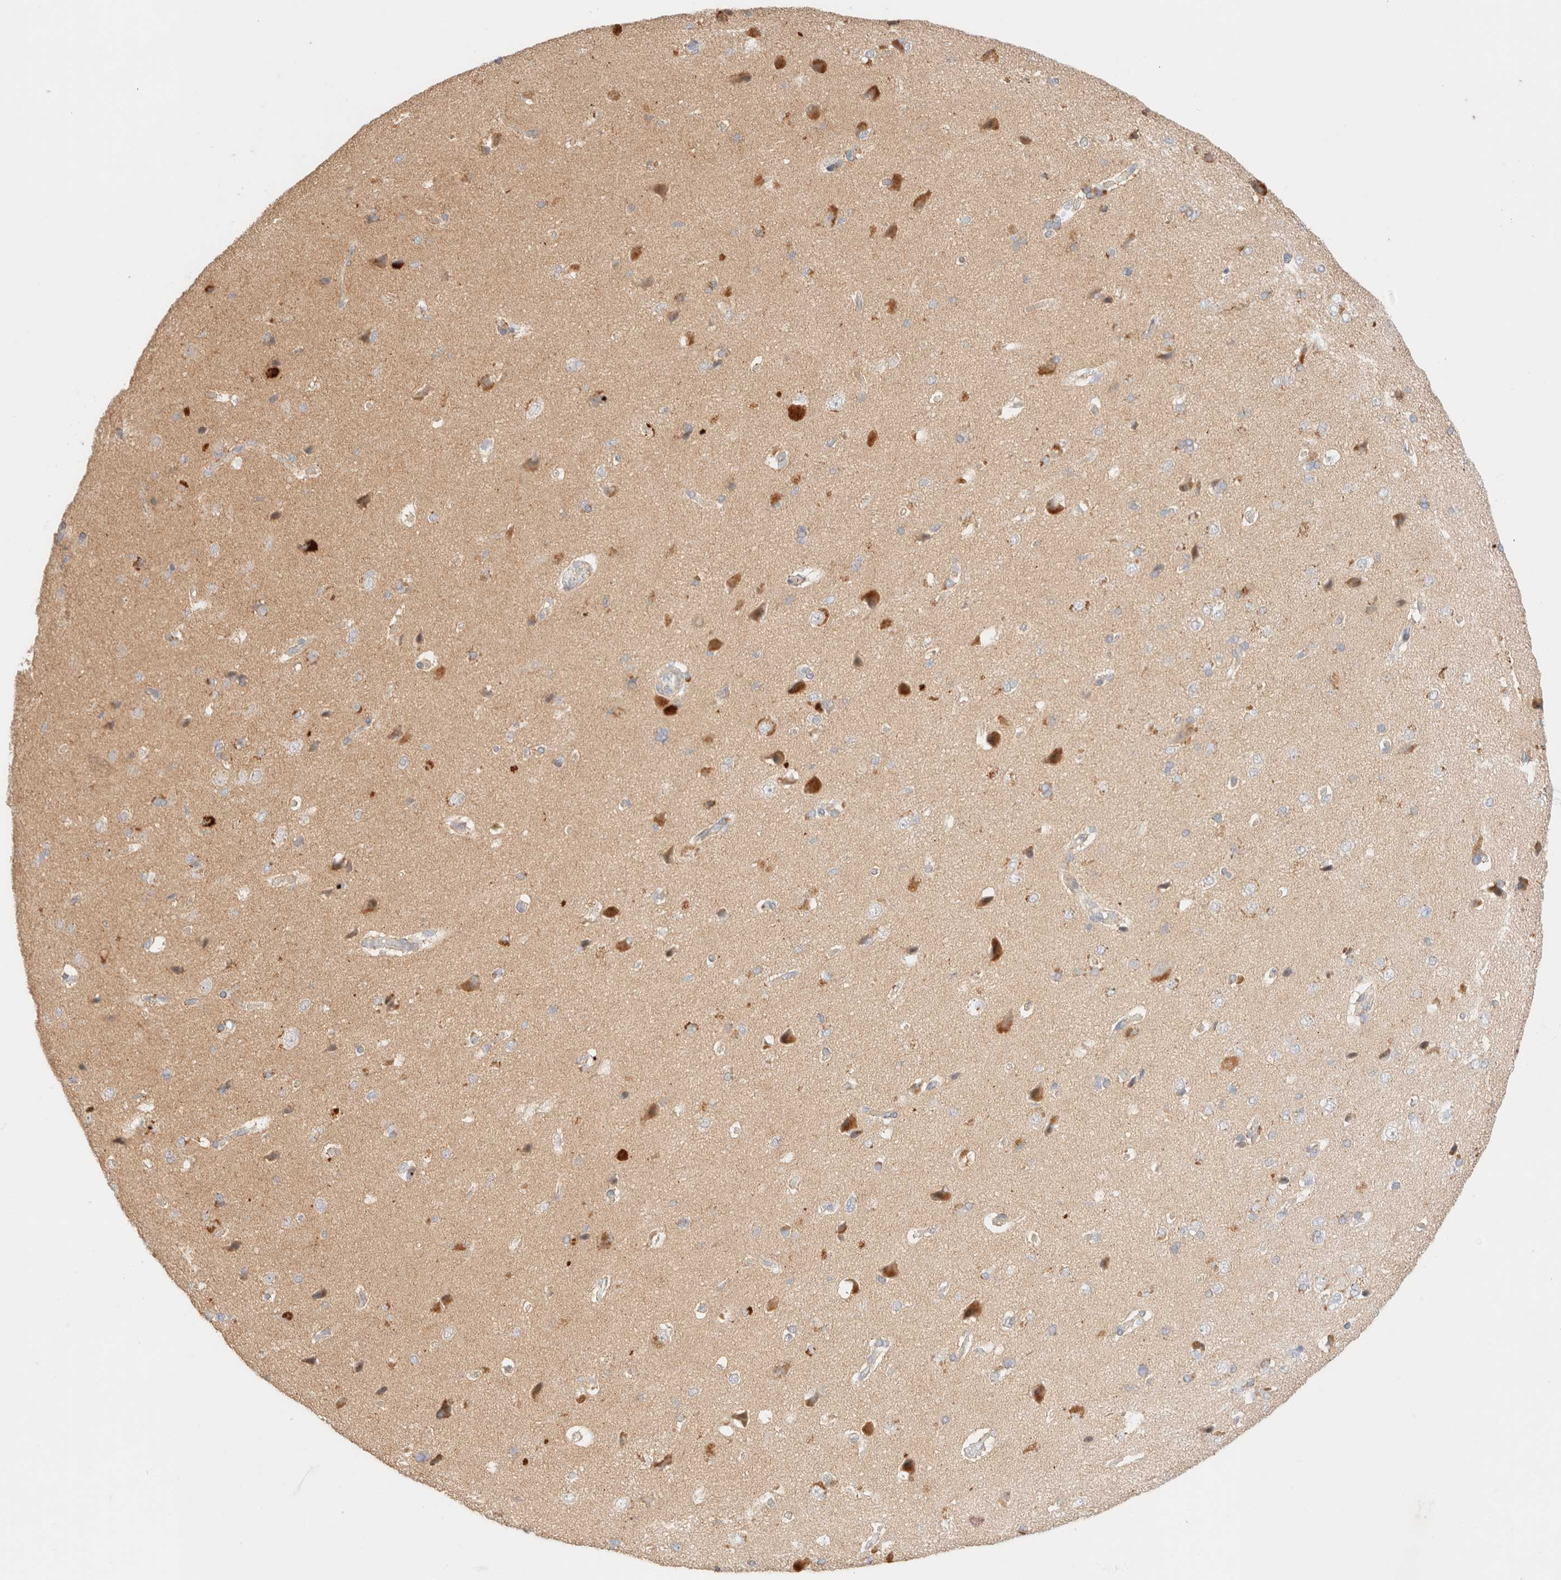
{"staining": {"intensity": "negative", "quantity": "none", "location": "none"}, "tissue": "cerebral cortex", "cell_type": "Endothelial cells", "image_type": "normal", "snomed": [{"axis": "morphology", "description": "Normal tissue, NOS"}, {"axis": "topography", "description": "Cerebral cortex"}], "caption": "DAB (3,3'-diaminobenzidine) immunohistochemical staining of unremarkable cerebral cortex shows no significant positivity in endothelial cells. (DAB (3,3'-diaminobenzidine) immunohistochemistry, high magnification).", "gene": "SGSM2", "patient": {"sex": "male", "age": 62}}